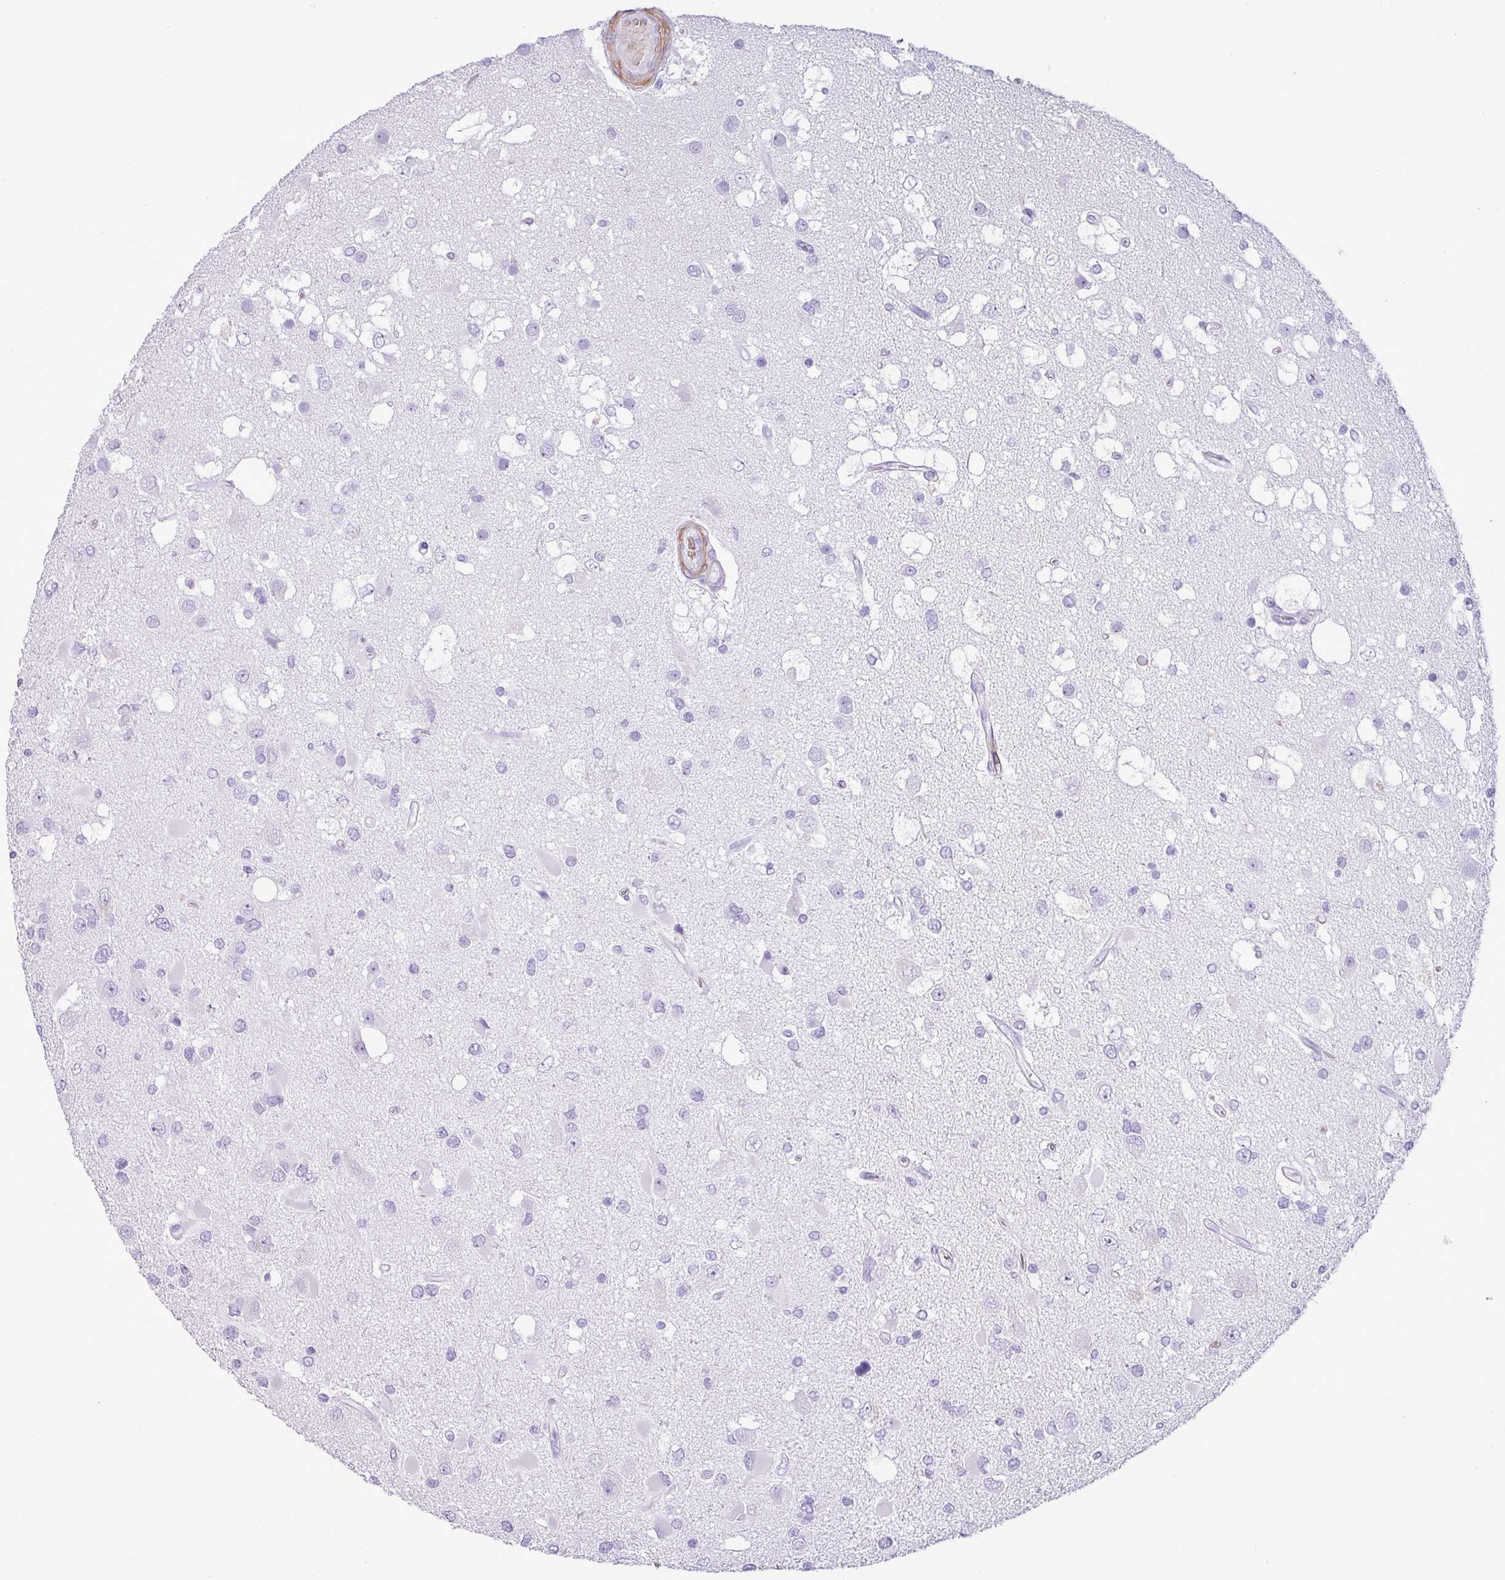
{"staining": {"intensity": "negative", "quantity": "none", "location": "none"}, "tissue": "glioma", "cell_type": "Tumor cells", "image_type": "cancer", "snomed": [{"axis": "morphology", "description": "Glioma, malignant, High grade"}, {"axis": "topography", "description": "Brain"}], "caption": "An image of human glioma is negative for staining in tumor cells.", "gene": "ZSCAN5A", "patient": {"sex": "male", "age": 53}}